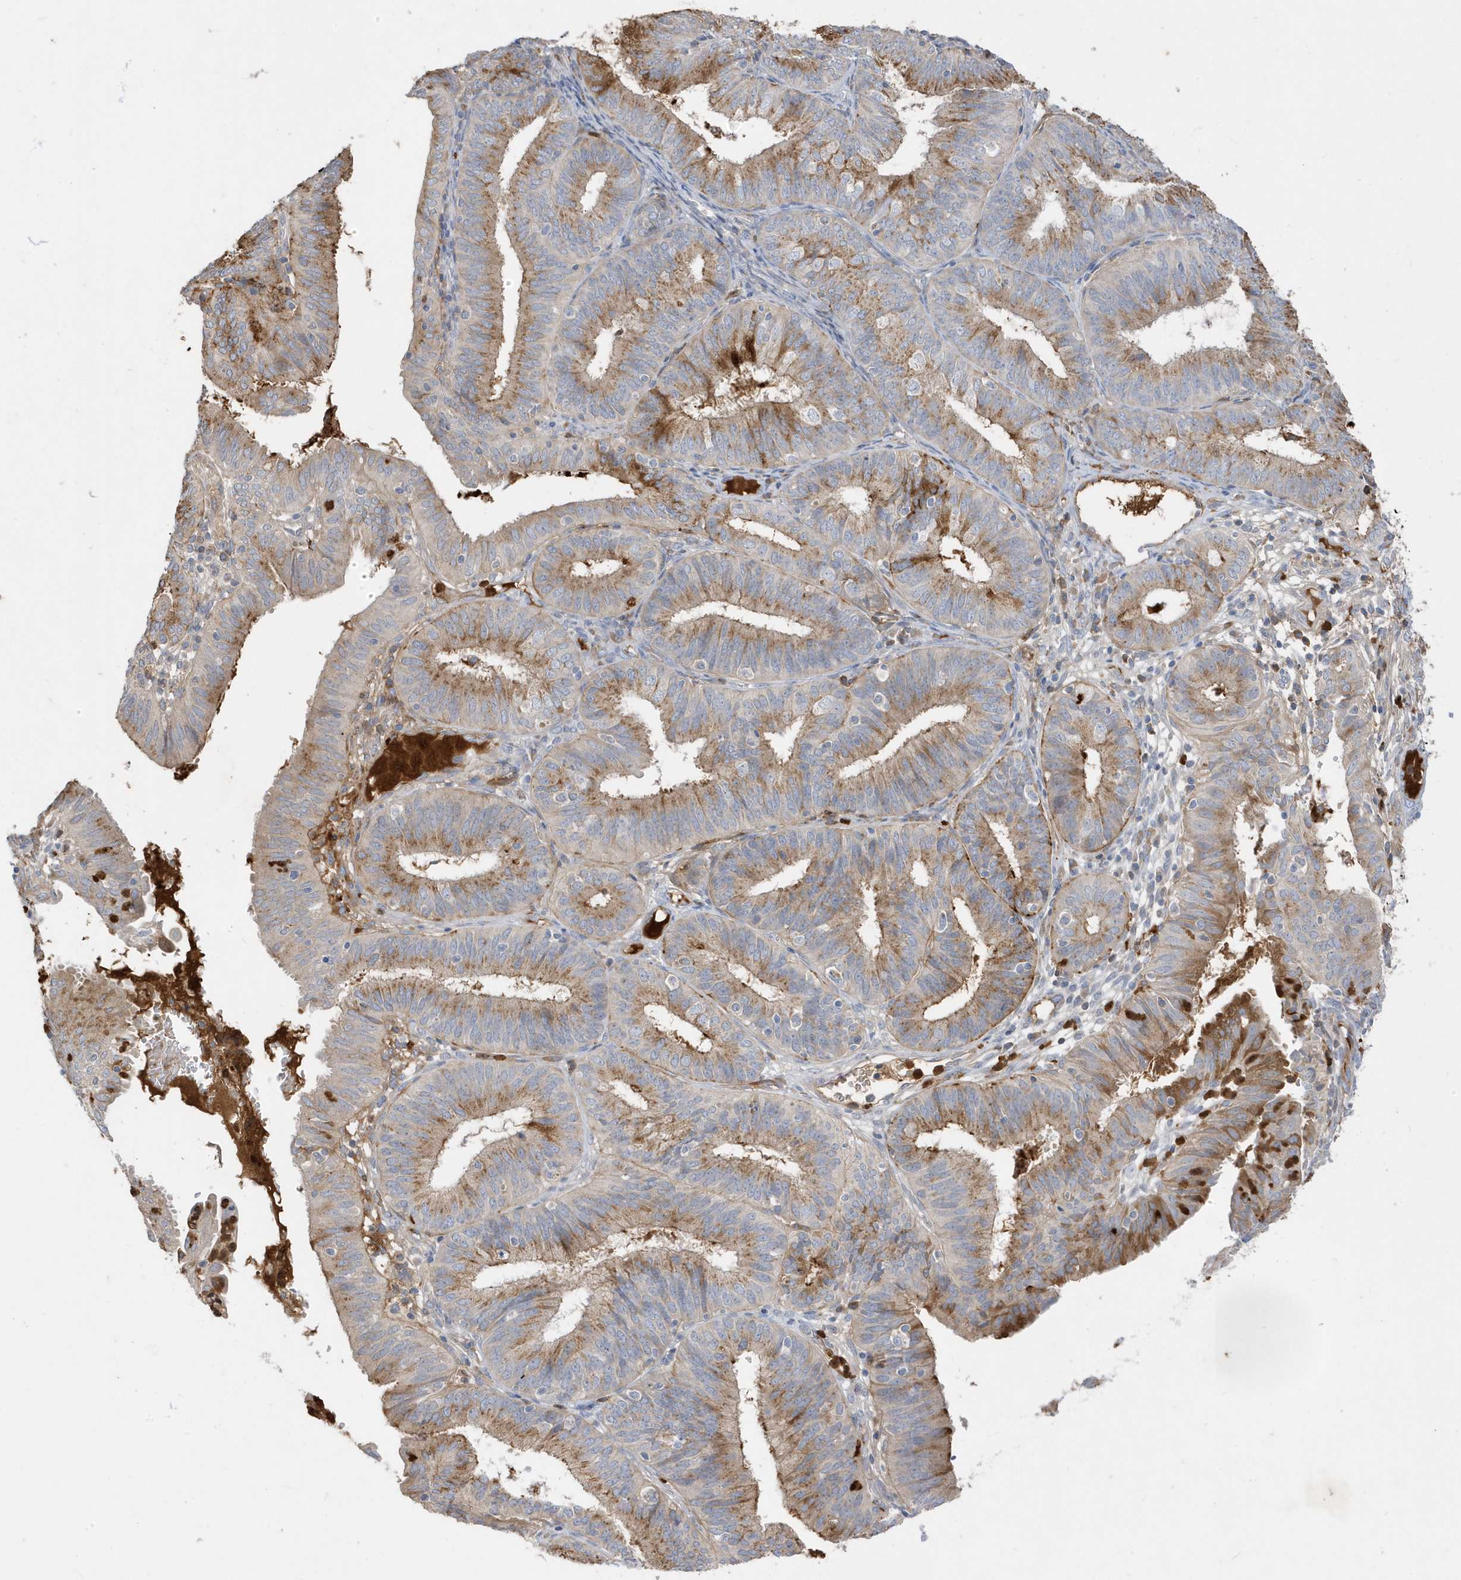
{"staining": {"intensity": "moderate", "quantity": ">75%", "location": "cytoplasmic/membranous"}, "tissue": "endometrial cancer", "cell_type": "Tumor cells", "image_type": "cancer", "snomed": [{"axis": "morphology", "description": "Adenocarcinoma, NOS"}, {"axis": "topography", "description": "Endometrium"}], "caption": "A brown stain labels moderate cytoplasmic/membranous expression of a protein in human endometrial adenocarcinoma tumor cells.", "gene": "DPP9", "patient": {"sex": "female", "age": 51}}